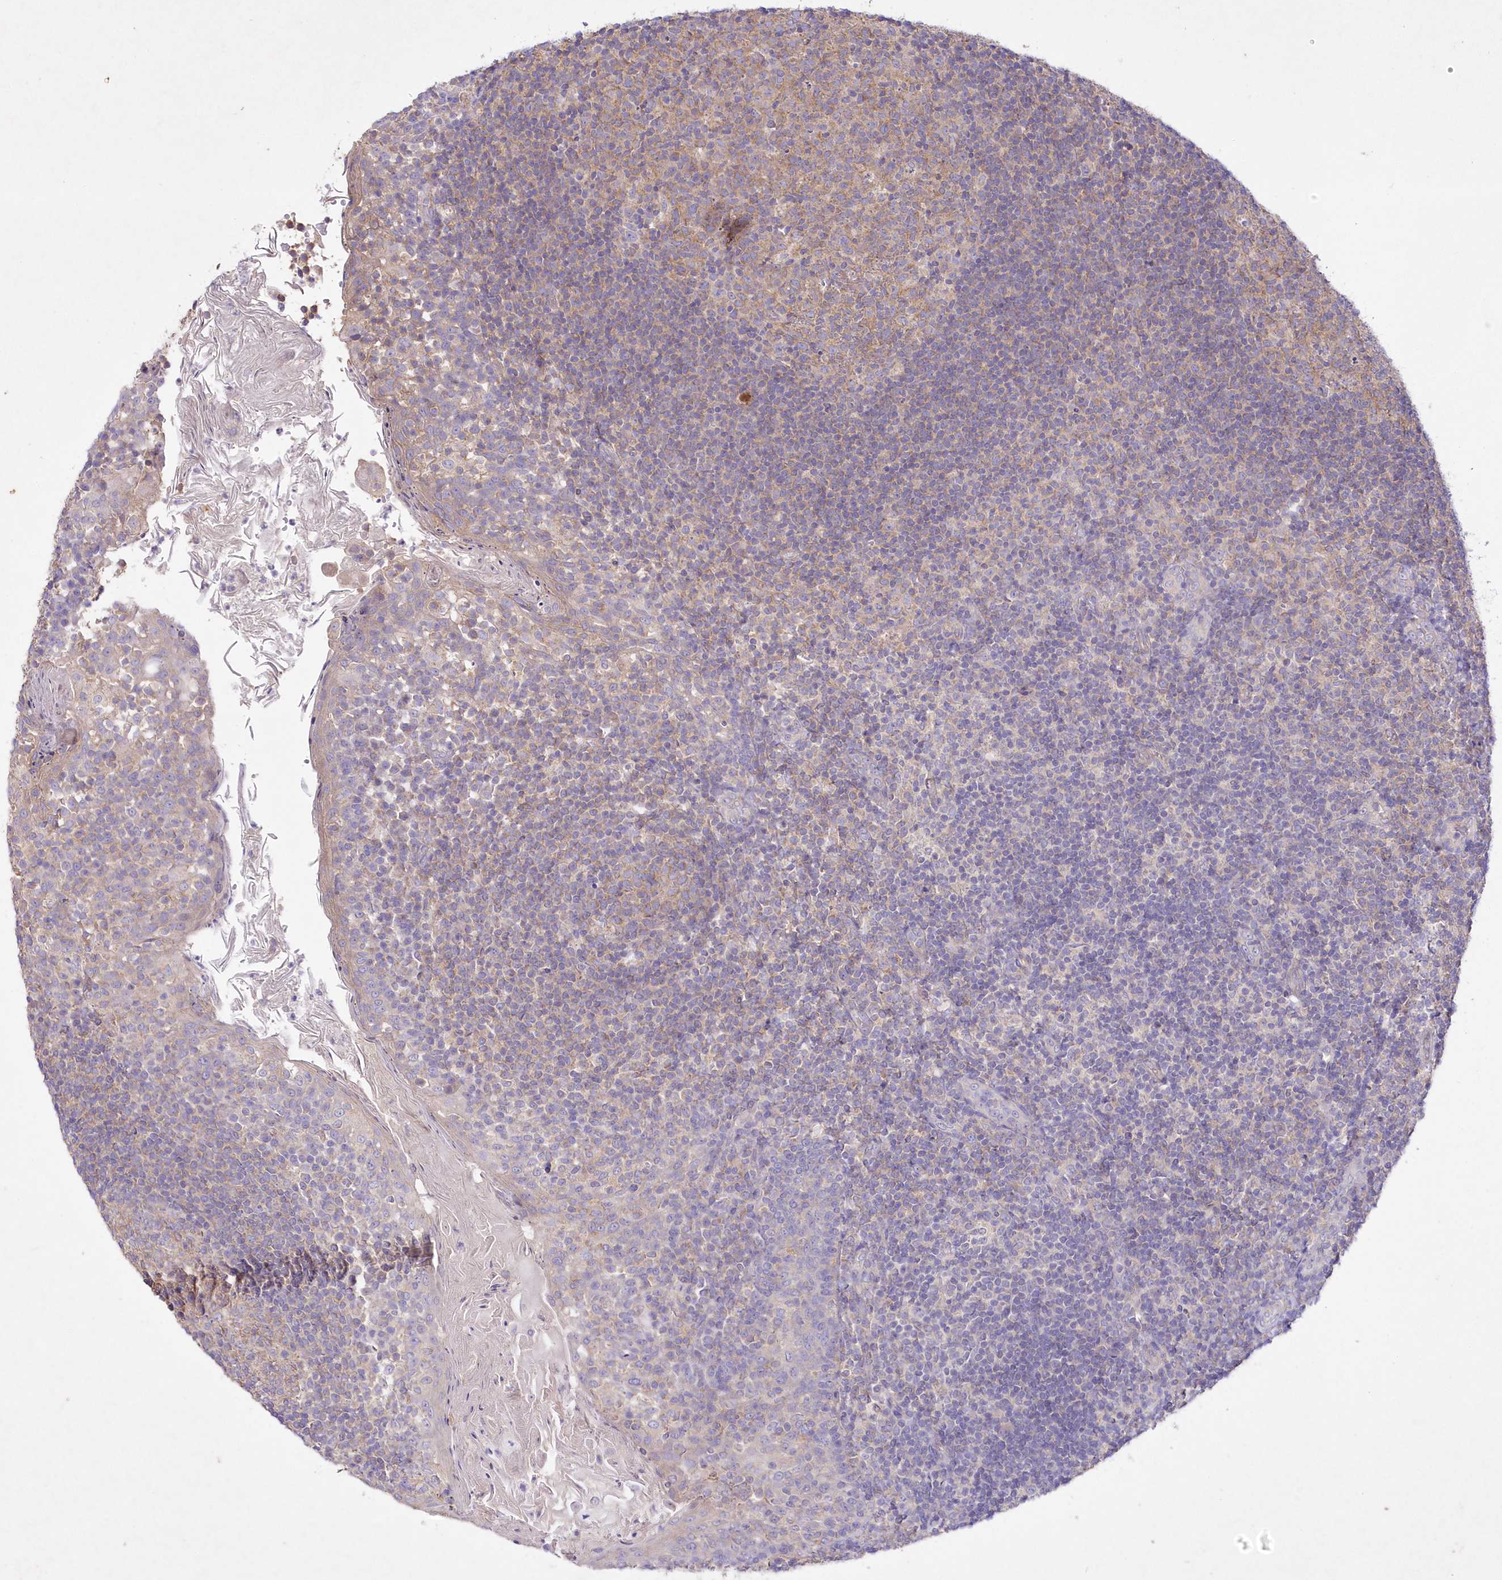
{"staining": {"intensity": "weak", "quantity": "25%-75%", "location": "cytoplasmic/membranous"}, "tissue": "tonsil", "cell_type": "Germinal center cells", "image_type": "normal", "snomed": [{"axis": "morphology", "description": "Normal tissue, NOS"}, {"axis": "topography", "description": "Tonsil"}], "caption": "About 25%-75% of germinal center cells in normal human tonsil demonstrate weak cytoplasmic/membranous protein staining as visualized by brown immunohistochemical staining.", "gene": "ITSN2", "patient": {"sex": "female", "age": 19}}